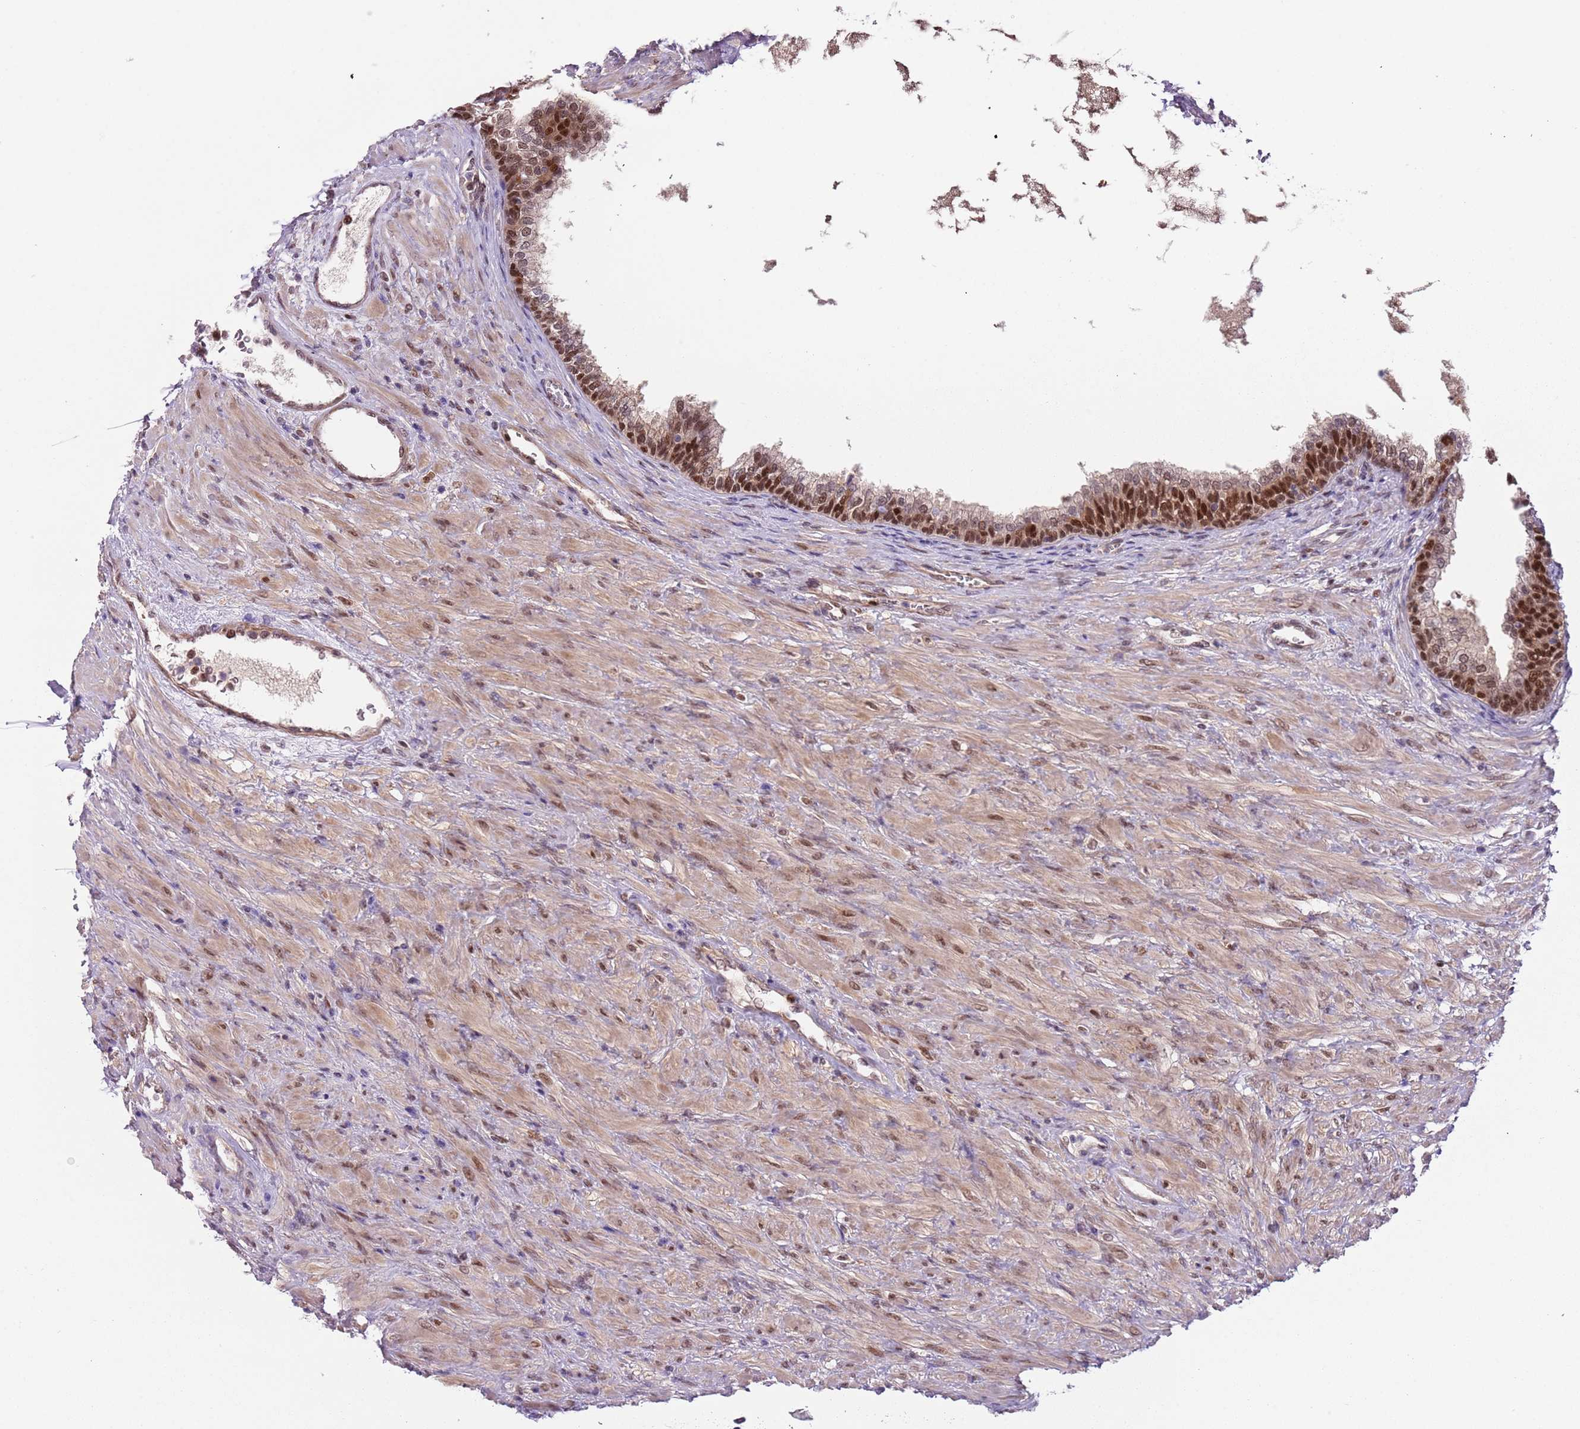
{"staining": {"intensity": "strong", "quantity": "25%-75%", "location": "cytoplasmic/membranous,nuclear"}, "tissue": "prostate", "cell_type": "Glandular cells", "image_type": "normal", "snomed": [{"axis": "morphology", "description": "Normal tissue, NOS"}, {"axis": "topography", "description": "Prostate"}], "caption": "Human prostate stained for a protein (brown) displays strong cytoplasmic/membranous,nuclear positive staining in about 25%-75% of glandular cells.", "gene": "RMND5B", "patient": {"sex": "male", "age": 76}}